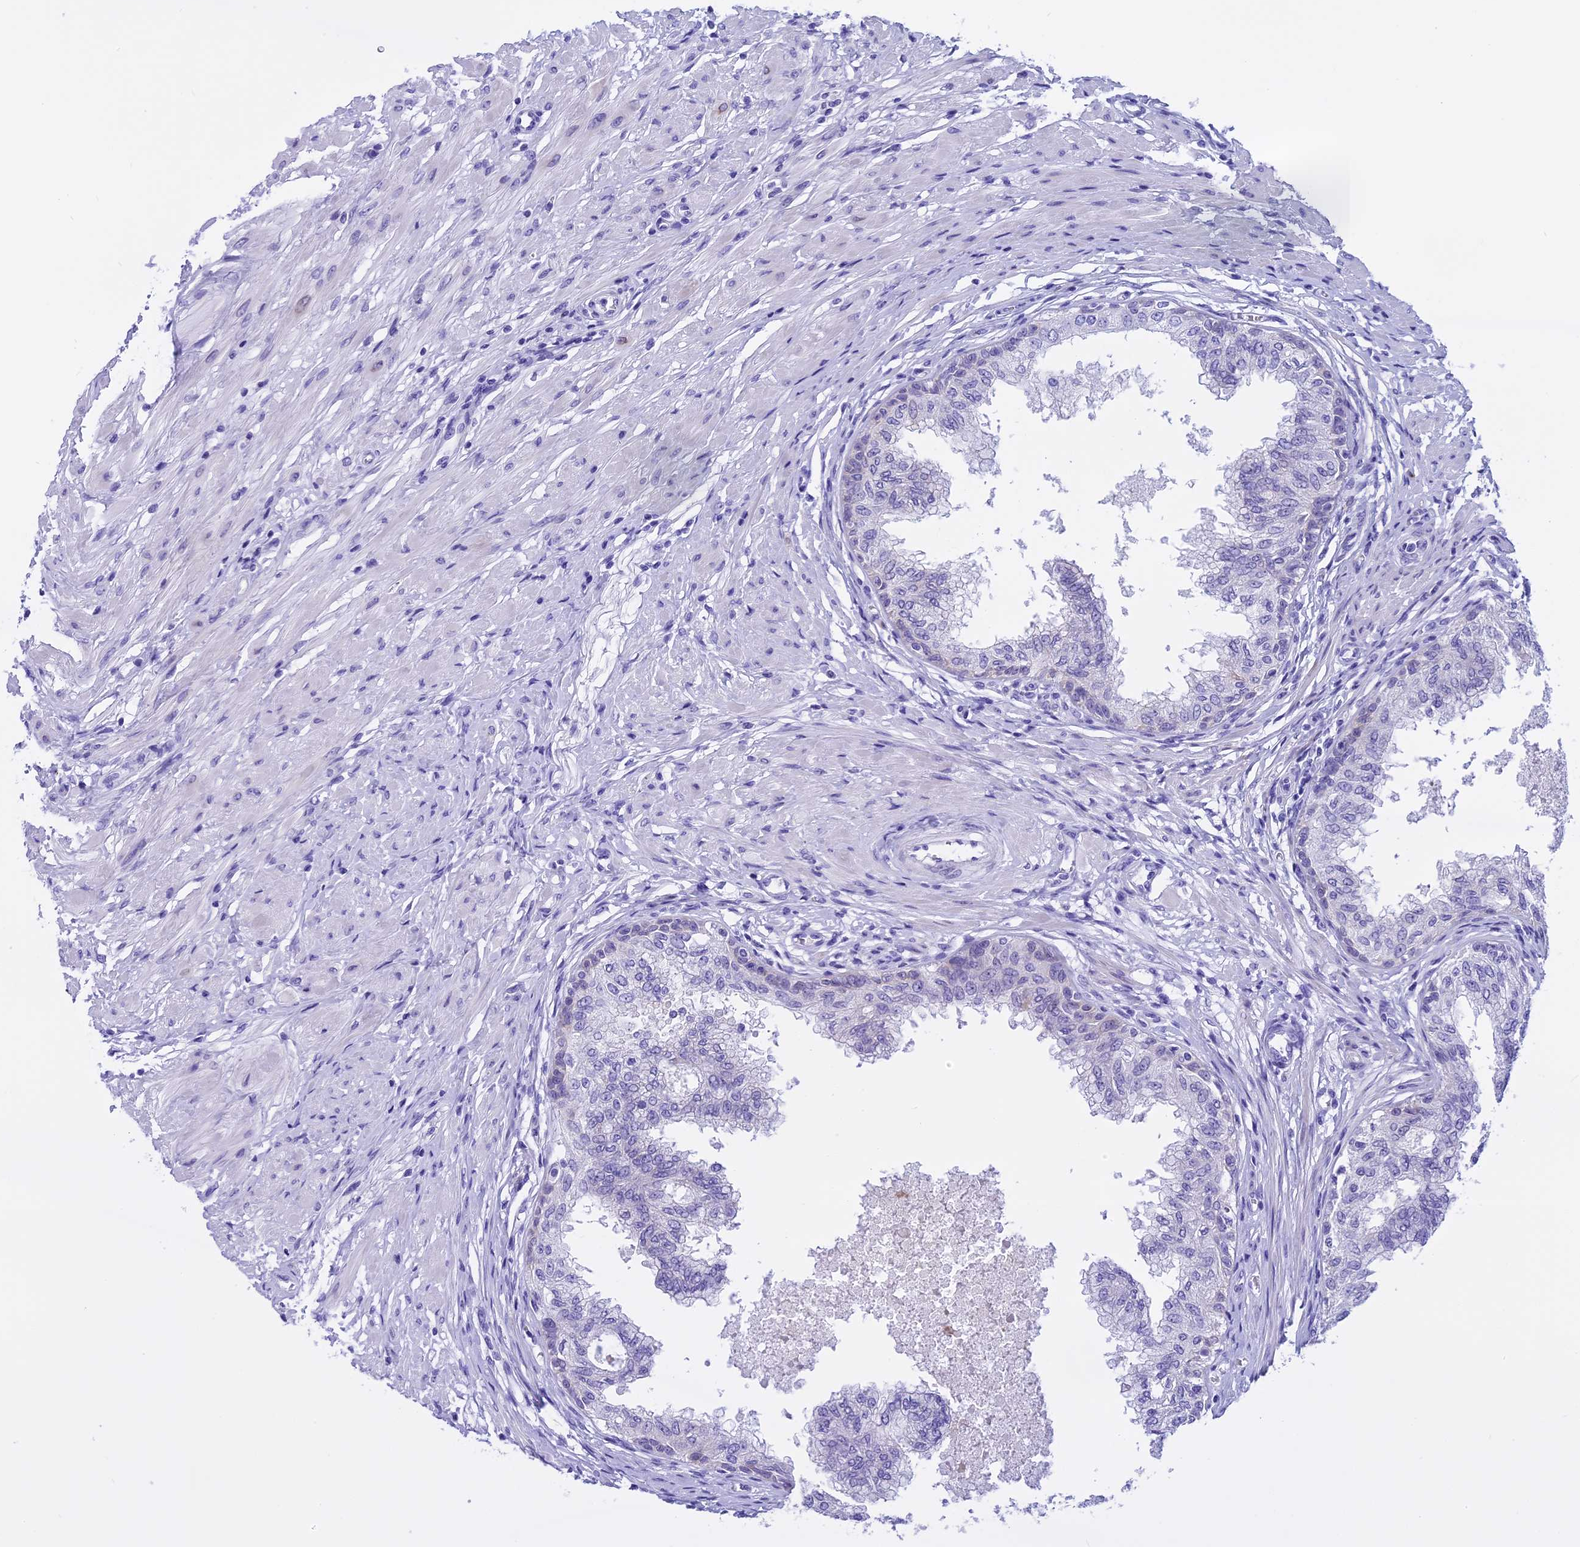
{"staining": {"intensity": "negative", "quantity": "none", "location": "none"}, "tissue": "prostate", "cell_type": "Glandular cells", "image_type": "normal", "snomed": [{"axis": "morphology", "description": "Normal tissue, NOS"}, {"axis": "topography", "description": "Prostate"}, {"axis": "topography", "description": "Seminal veicle"}], "caption": "Immunohistochemistry (IHC) image of unremarkable prostate: human prostate stained with DAB reveals no significant protein positivity in glandular cells. Brightfield microscopy of IHC stained with DAB (brown) and hematoxylin (blue), captured at high magnification.", "gene": "KCTD14", "patient": {"sex": "male", "age": 60}}